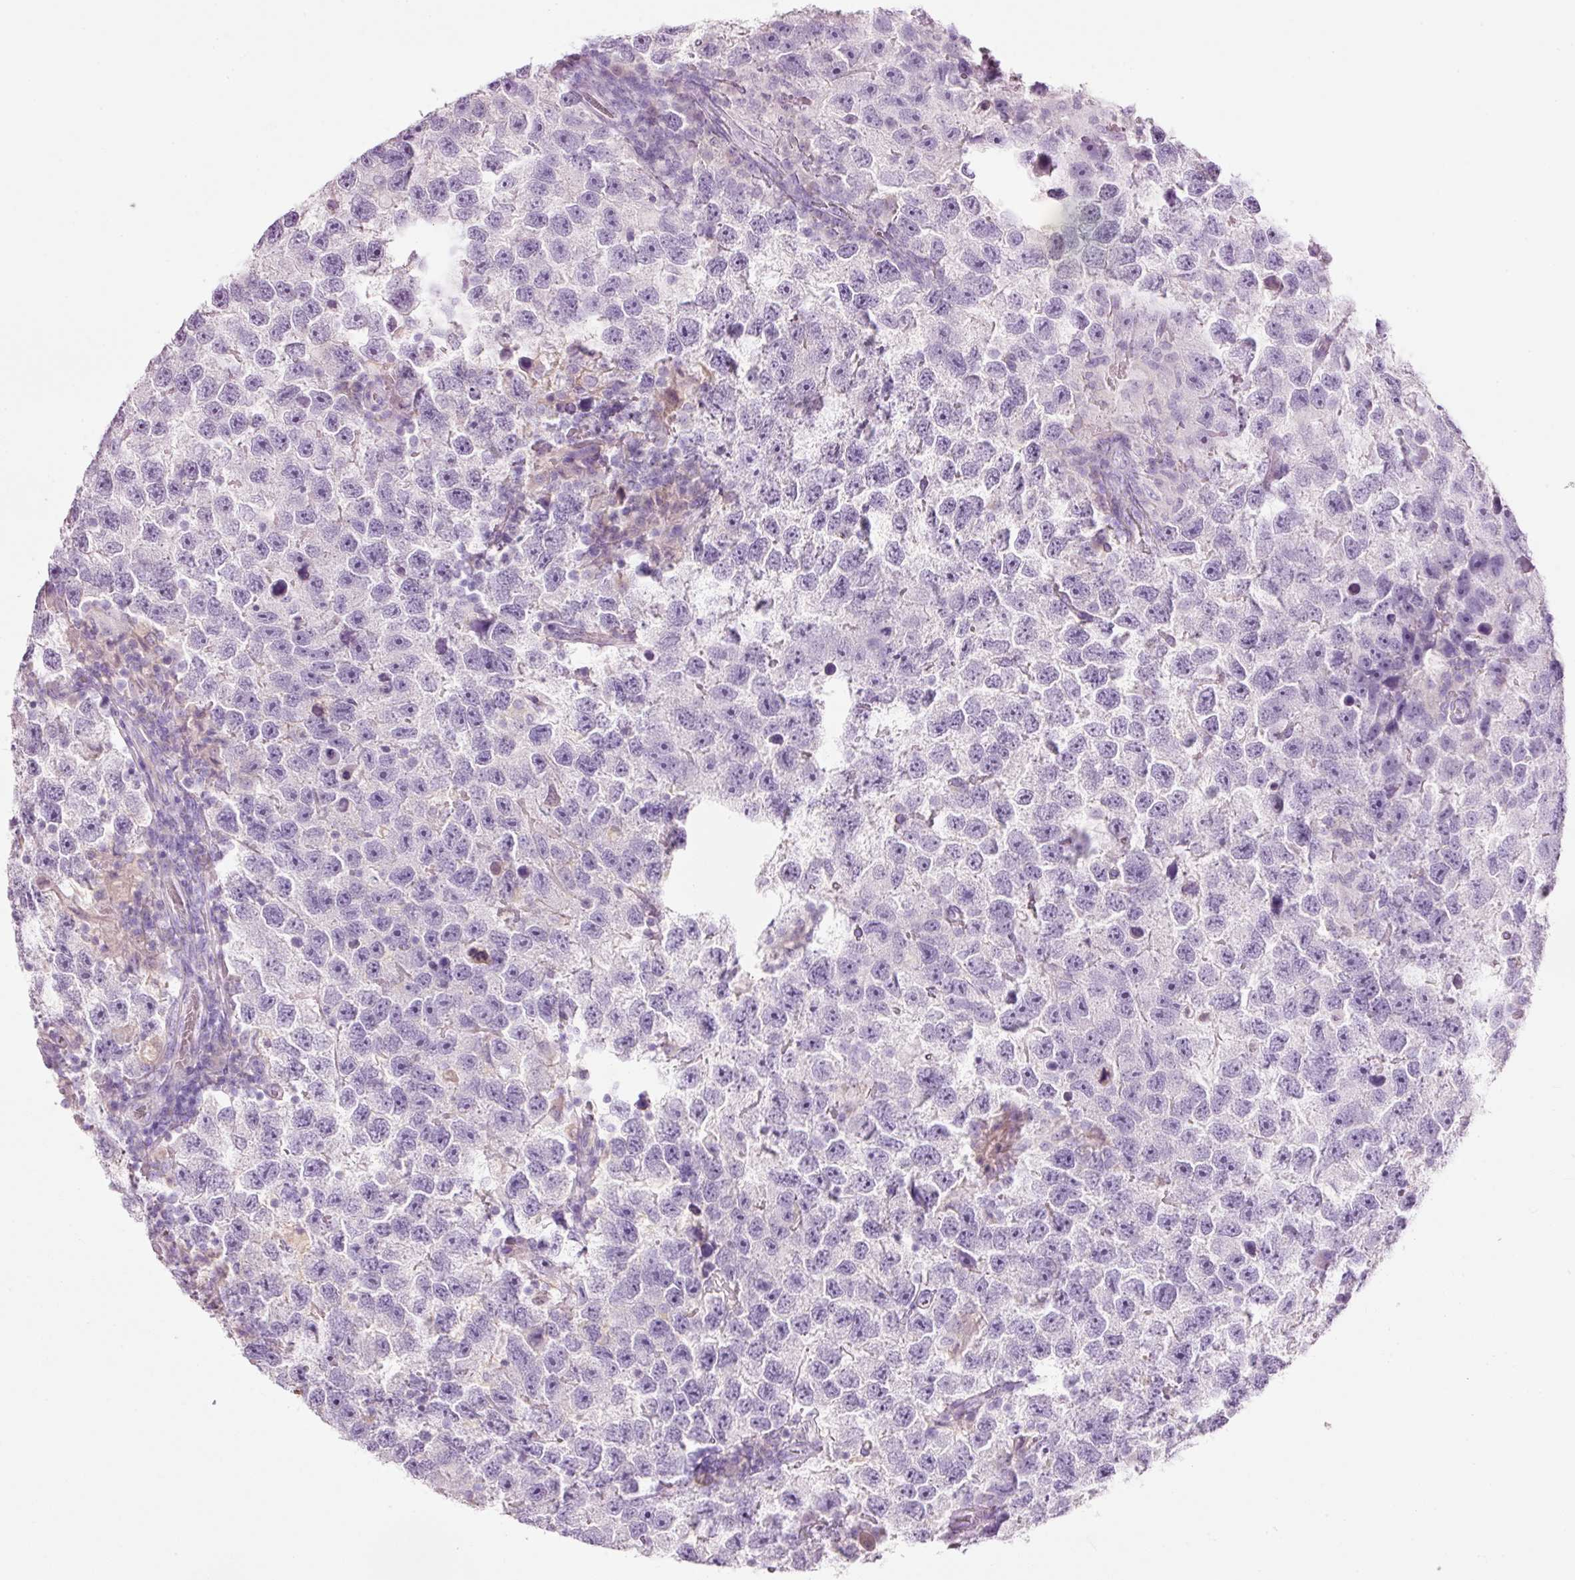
{"staining": {"intensity": "negative", "quantity": "none", "location": "none"}, "tissue": "testis cancer", "cell_type": "Tumor cells", "image_type": "cancer", "snomed": [{"axis": "morphology", "description": "Seminoma, NOS"}, {"axis": "topography", "description": "Testis"}], "caption": "Immunohistochemical staining of human testis seminoma demonstrates no significant positivity in tumor cells. (Immunohistochemistry (ihc), brightfield microscopy, high magnification).", "gene": "MFAP4", "patient": {"sex": "male", "age": 26}}